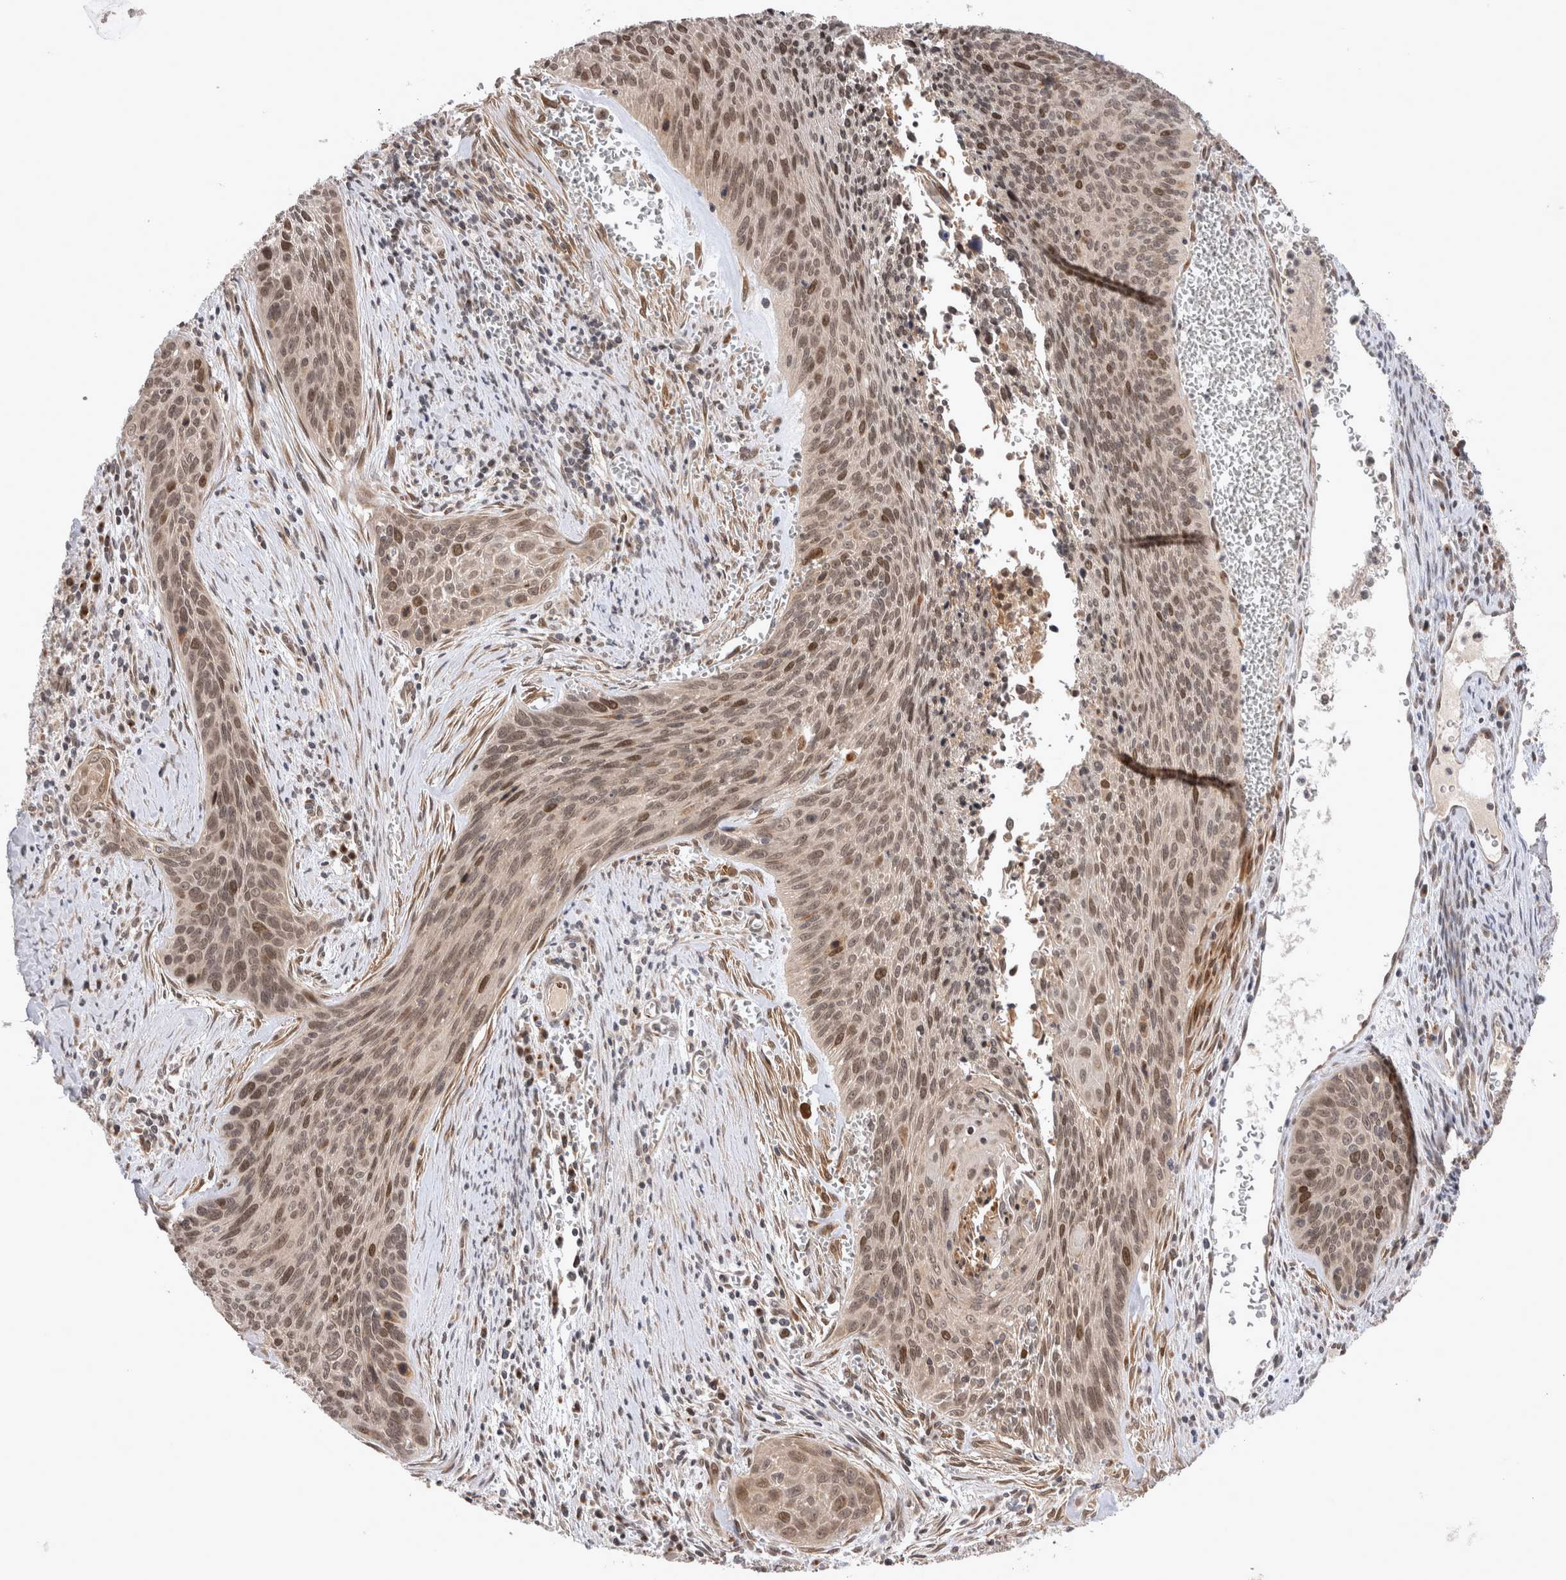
{"staining": {"intensity": "moderate", "quantity": ">75%", "location": "nuclear"}, "tissue": "cervical cancer", "cell_type": "Tumor cells", "image_type": "cancer", "snomed": [{"axis": "morphology", "description": "Squamous cell carcinoma, NOS"}, {"axis": "topography", "description": "Cervix"}], "caption": "This image reveals squamous cell carcinoma (cervical) stained with IHC to label a protein in brown. The nuclear of tumor cells show moderate positivity for the protein. Nuclei are counter-stained blue.", "gene": "TMEM65", "patient": {"sex": "female", "age": 55}}